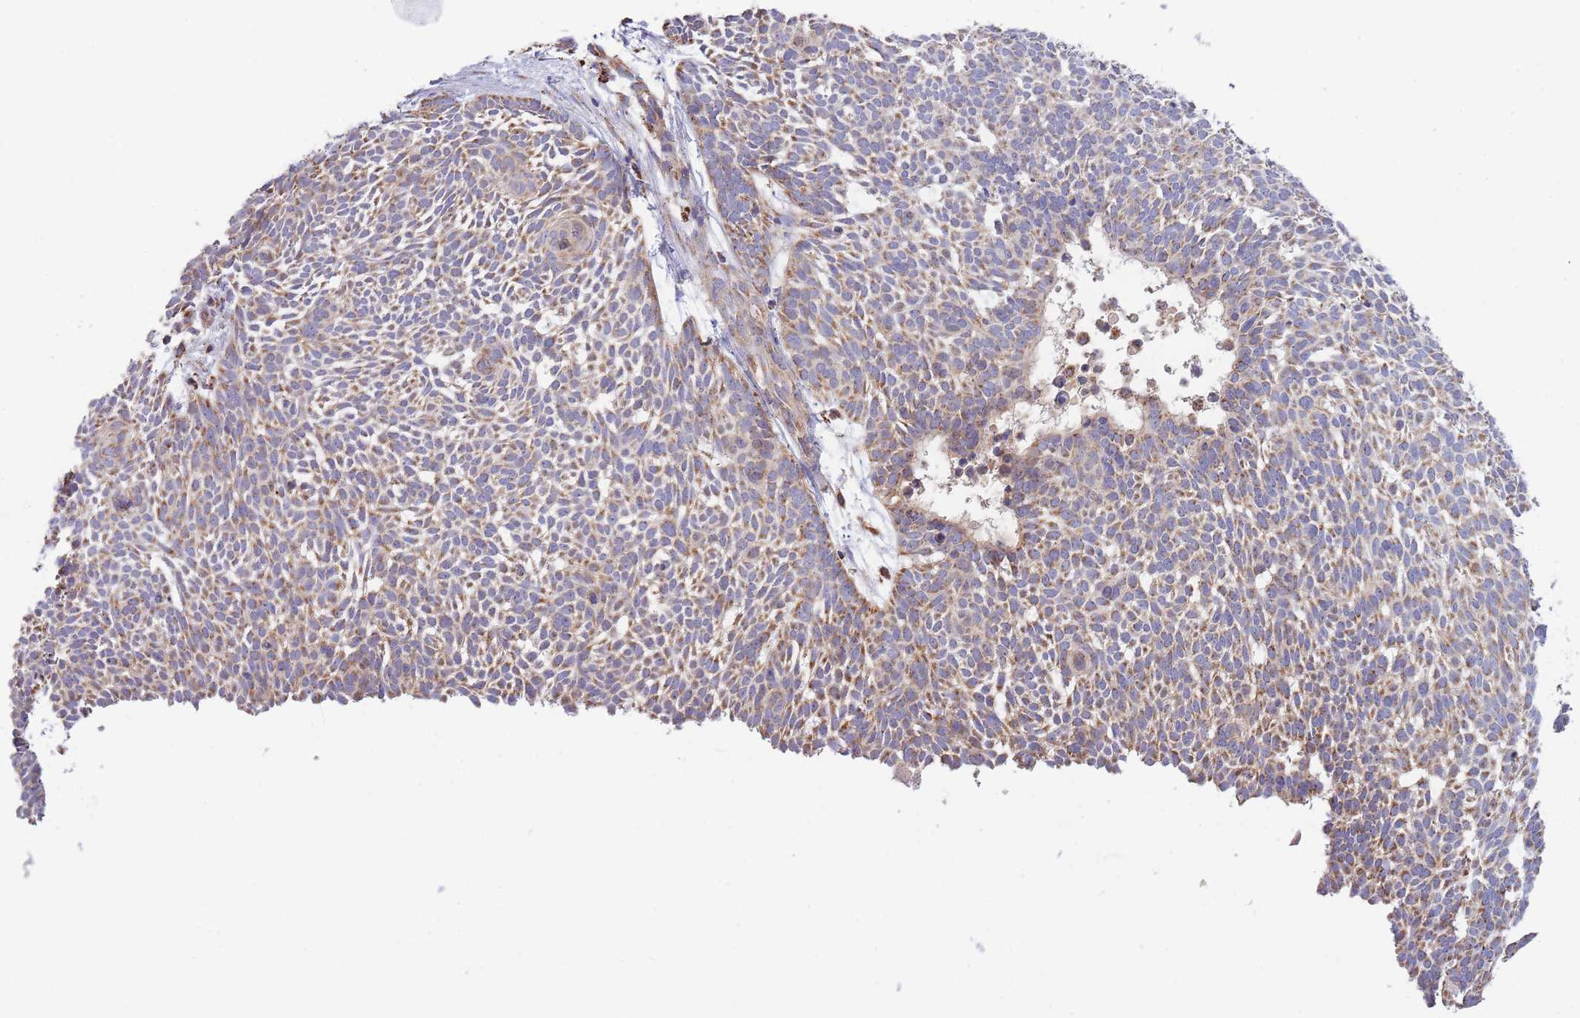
{"staining": {"intensity": "moderate", "quantity": ">75%", "location": "cytoplasmic/membranous"}, "tissue": "skin cancer", "cell_type": "Tumor cells", "image_type": "cancer", "snomed": [{"axis": "morphology", "description": "Basal cell carcinoma"}, {"axis": "topography", "description": "Skin"}], "caption": "This micrograph shows skin cancer (basal cell carcinoma) stained with immunohistochemistry to label a protein in brown. The cytoplasmic/membranous of tumor cells show moderate positivity for the protein. Nuclei are counter-stained blue.", "gene": "MRPL17", "patient": {"sex": "male", "age": 61}}